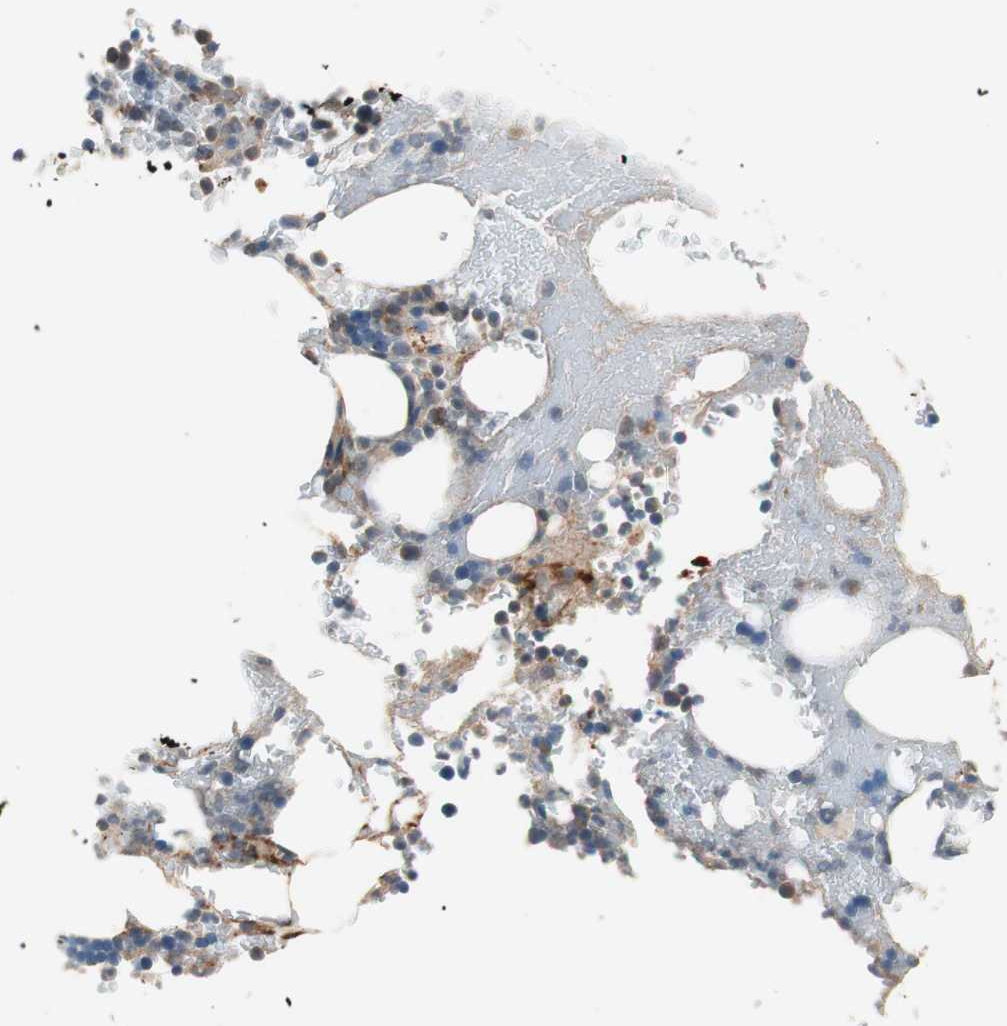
{"staining": {"intensity": "strong", "quantity": "<25%", "location": "cytoplasmic/membranous"}, "tissue": "bone marrow", "cell_type": "Hematopoietic cells", "image_type": "normal", "snomed": [{"axis": "morphology", "description": "Normal tissue, NOS"}, {"axis": "topography", "description": "Bone marrow"}], "caption": "Strong cytoplasmic/membranous positivity for a protein is appreciated in about <25% of hematopoietic cells of benign bone marrow using immunohistochemistry.", "gene": "HPN", "patient": {"sex": "female", "age": 73}}